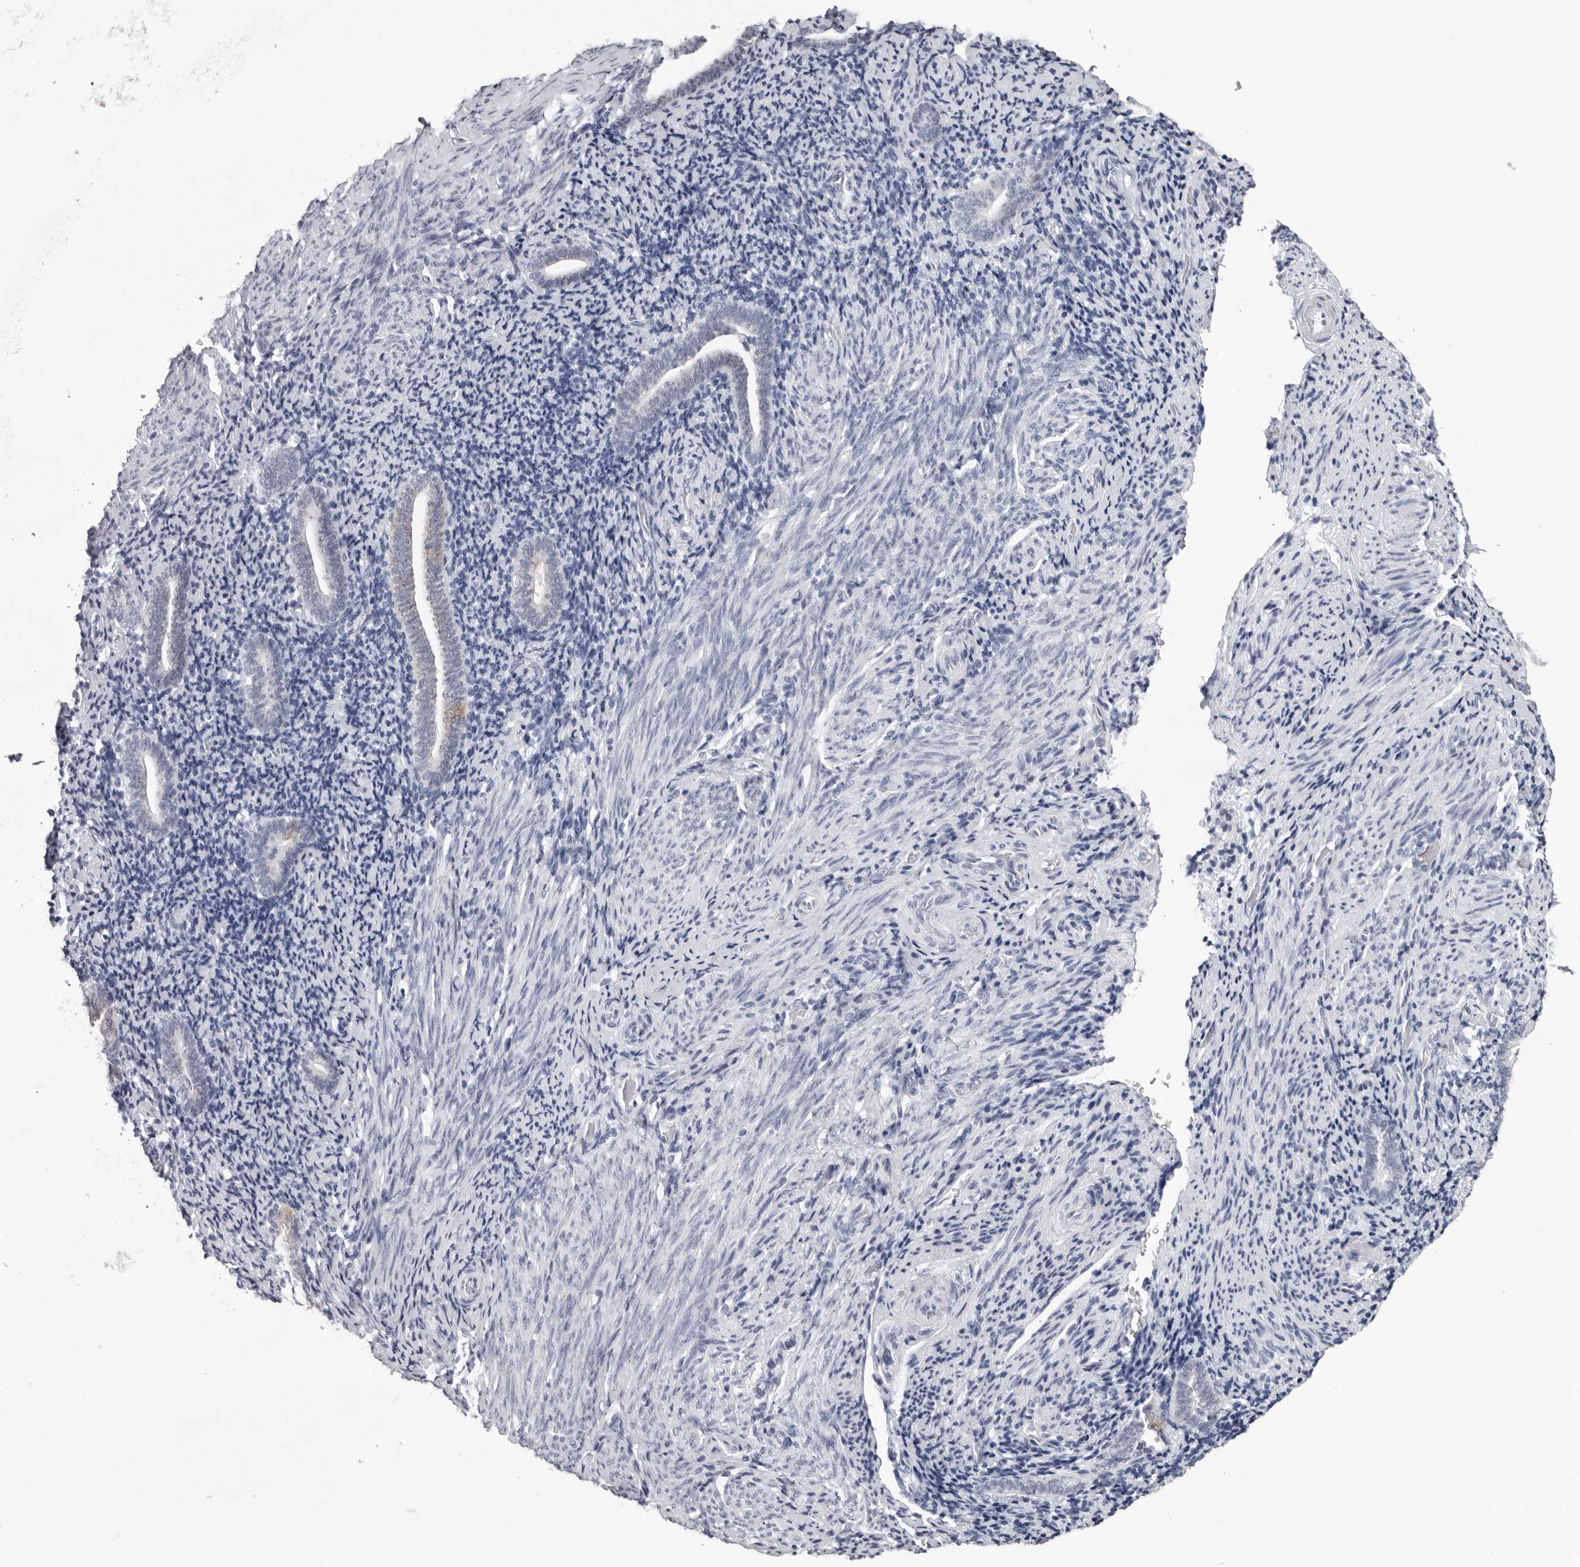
{"staining": {"intensity": "negative", "quantity": "none", "location": "none"}, "tissue": "endometrium", "cell_type": "Cells in endometrial stroma", "image_type": "normal", "snomed": [{"axis": "morphology", "description": "Normal tissue, NOS"}, {"axis": "topography", "description": "Endometrium"}], "caption": "High magnification brightfield microscopy of normal endometrium stained with DAB (3,3'-diaminobenzidine) (brown) and counterstained with hematoxylin (blue): cells in endometrial stroma show no significant positivity. (DAB (3,3'-diaminobenzidine) immunohistochemistry visualized using brightfield microscopy, high magnification).", "gene": "CCDC28B", "patient": {"sex": "female", "age": 51}}